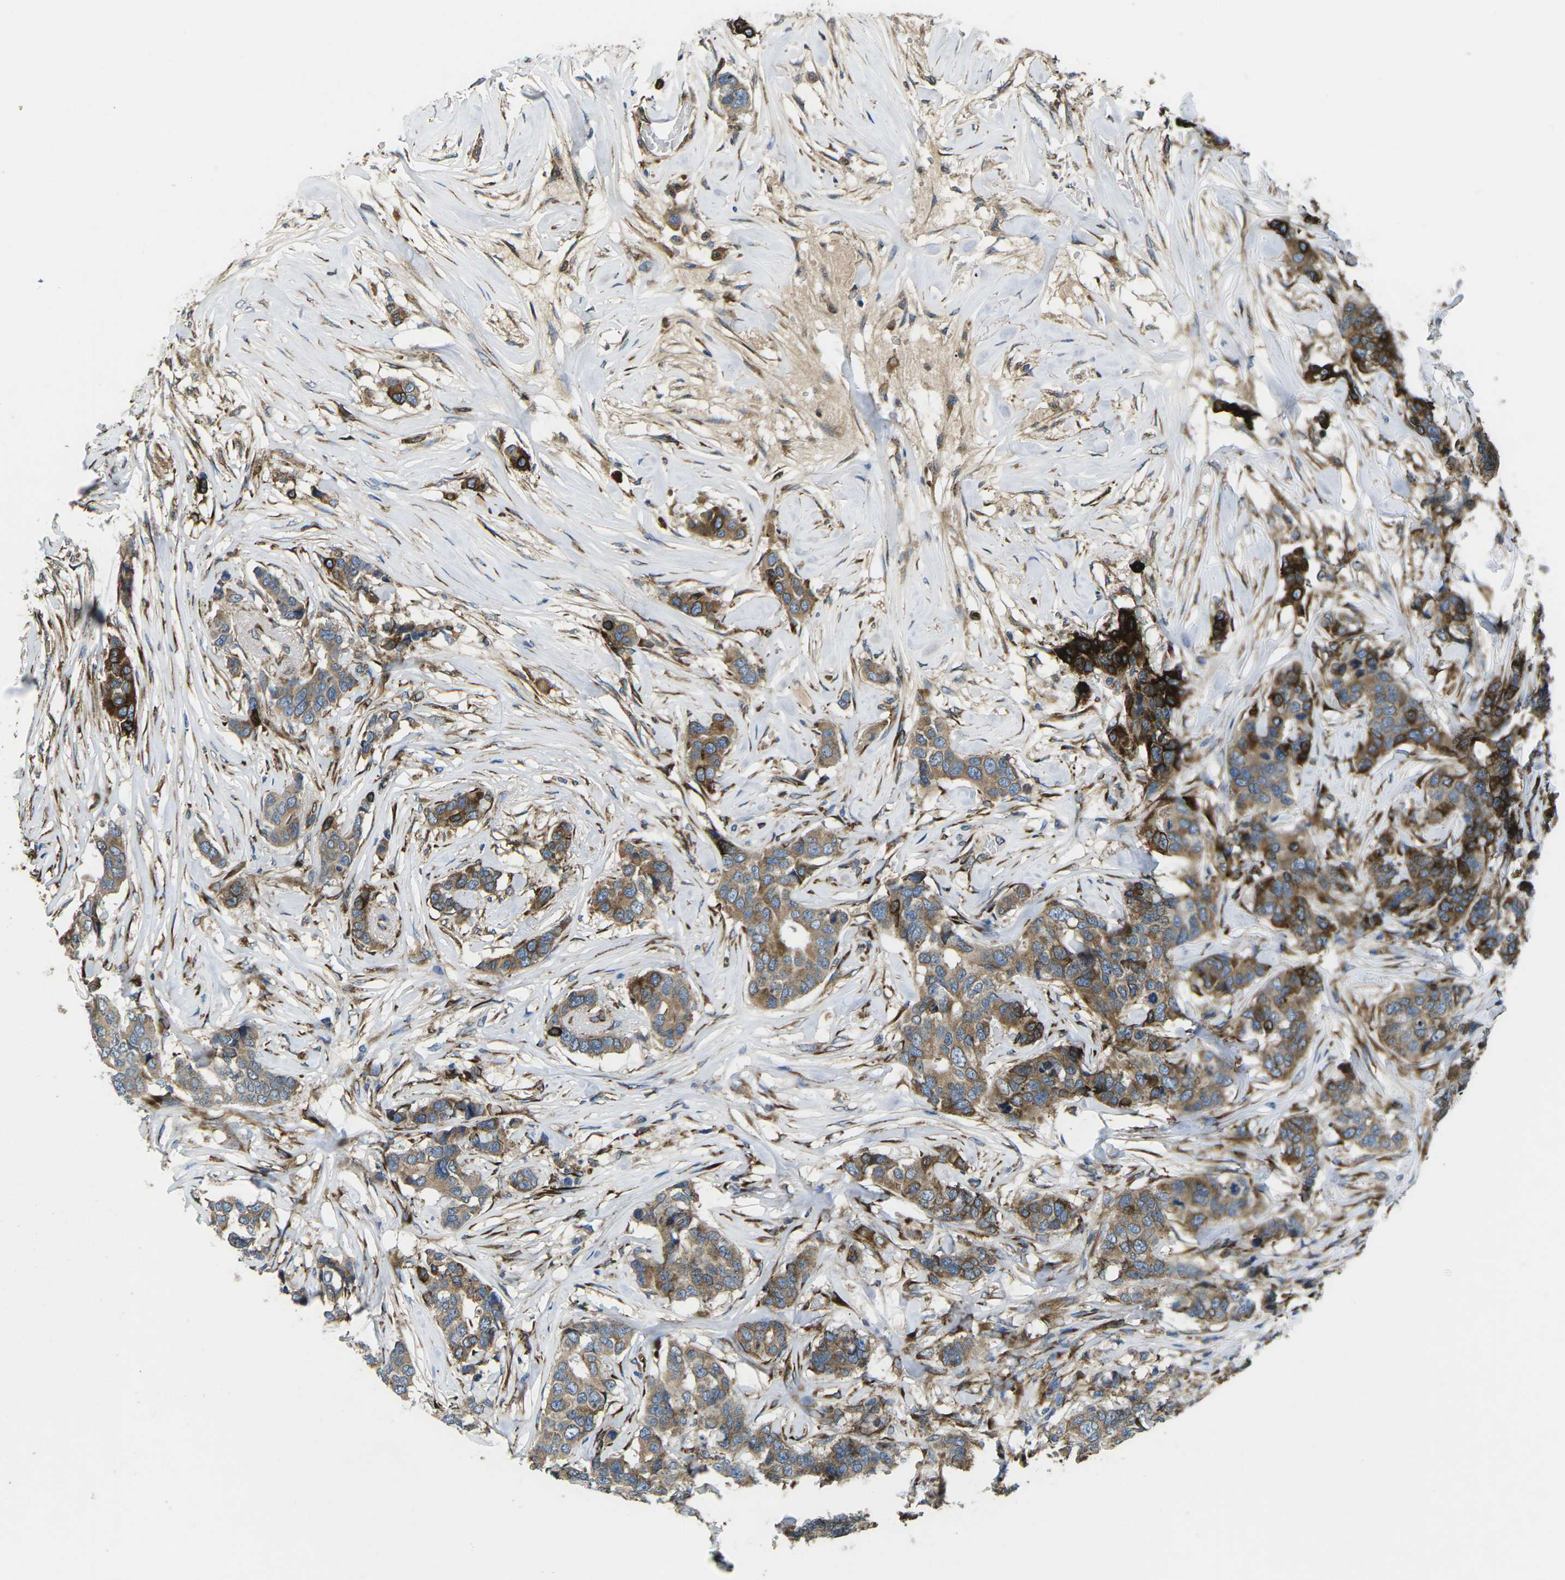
{"staining": {"intensity": "strong", "quantity": ">75%", "location": "cytoplasmic/membranous"}, "tissue": "breast cancer", "cell_type": "Tumor cells", "image_type": "cancer", "snomed": [{"axis": "morphology", "description": "Lobular carcinoma"}, {"axis": "topography", "description": "Breast"}], "caption": "Breast lobular carcinoma was stained to show a protein in brown. There is high levels of strong cytoplasmic/membranous positivity in approximately >75% of tumor cells. Ihc stains the protein of interest in brown and the nuclei are stained blue.", "gene": "PDZD8", "patient": {"sex": "female", "age": 59}}